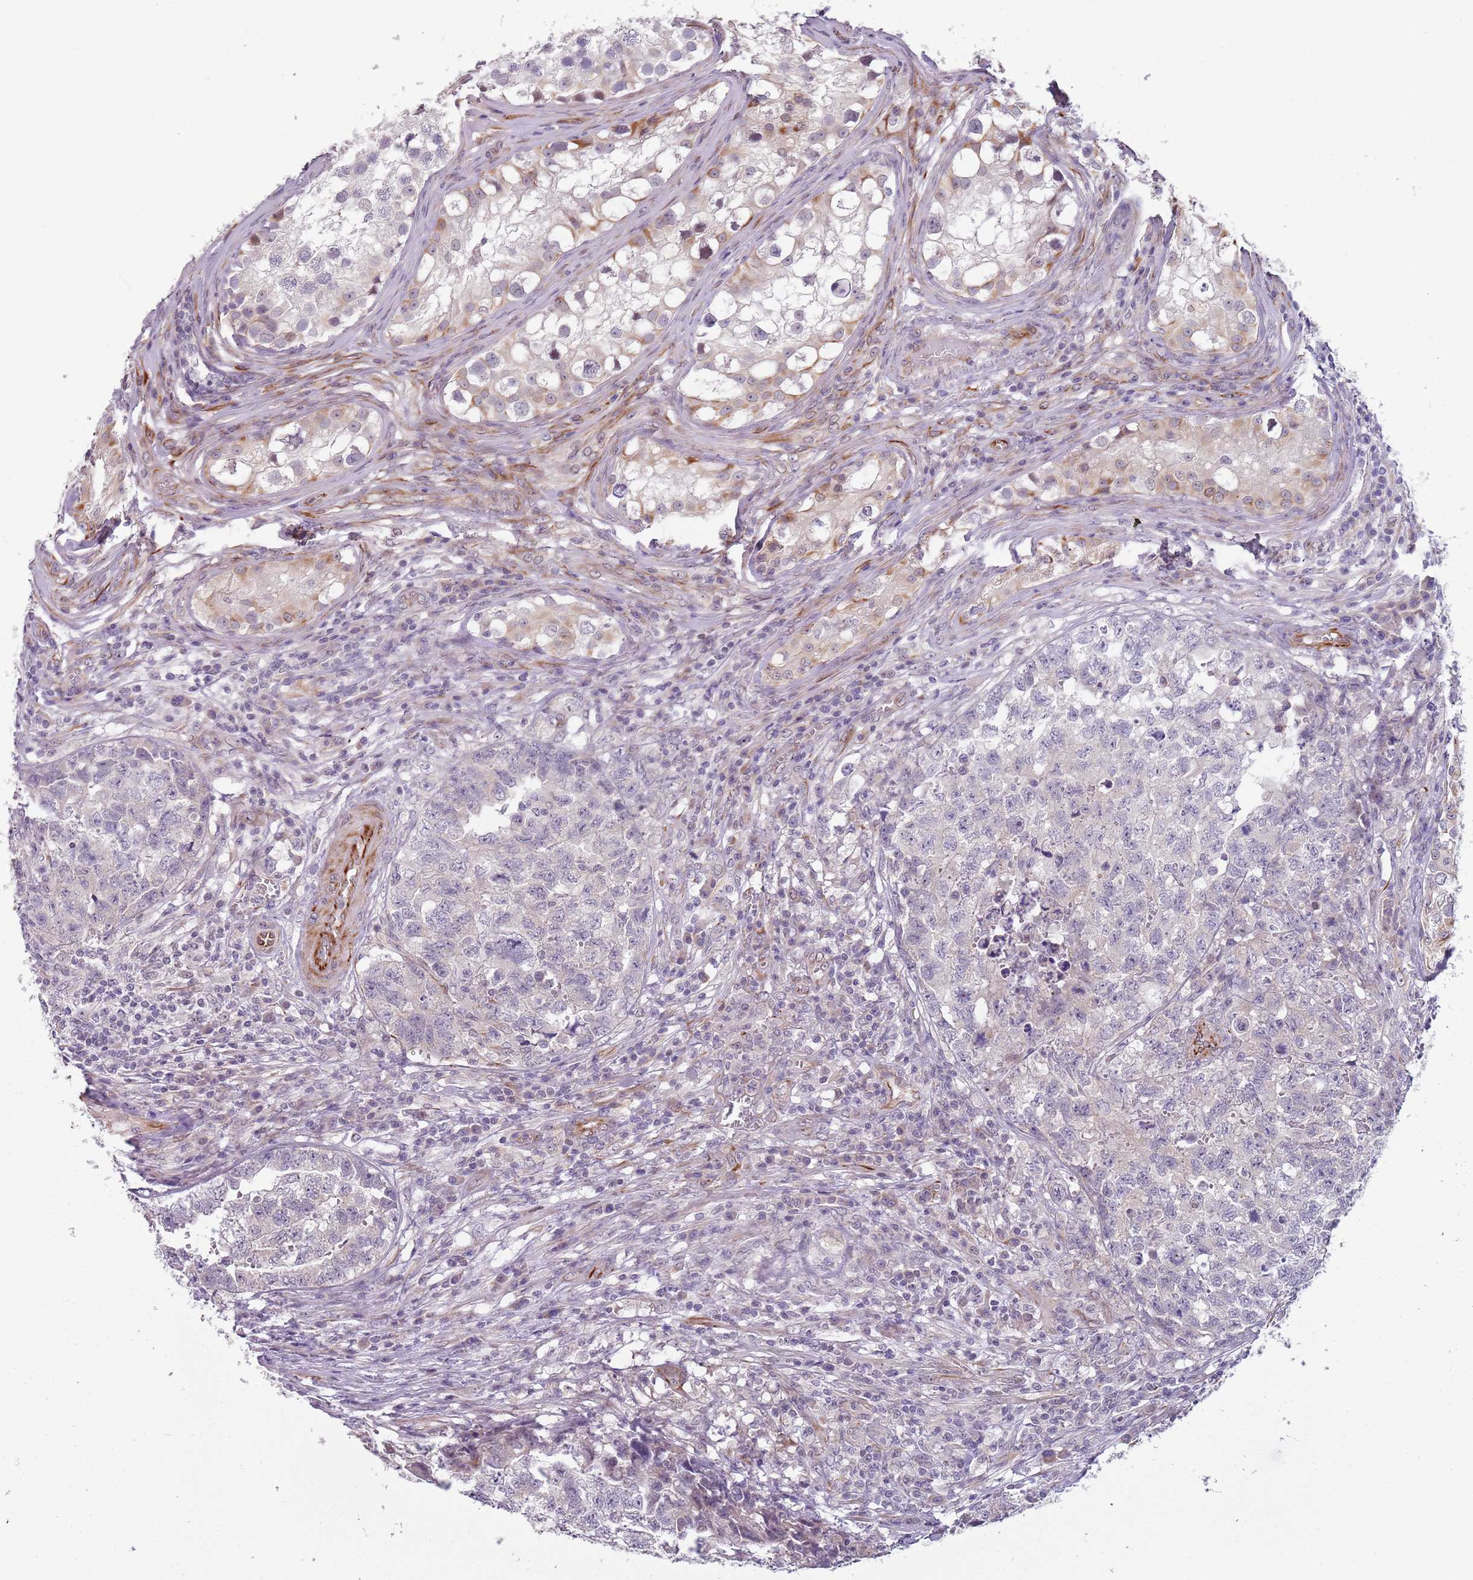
{"staining": {"intensity": "negative", "quantity": "none", "location": "none"}, "tissue": "testis cancer", "cell_type": "Tumor cells", "image_type": "cancer", "snomed": [{"axis": "morphology", "description": "Carcinoma, Embryonal, NOS"}, {"axis": "topography", "description": "Testis"}], "caption": "Testis embryonal carcinoma was stained to show a protein in brown. There is no significant positivity in tumor cells. (DAB (3,3'-diaminobenzidine) immunohistochemistry, high magnification).", "gene": "NBPF3", "patient": {"sex": "male", "age": 31}}